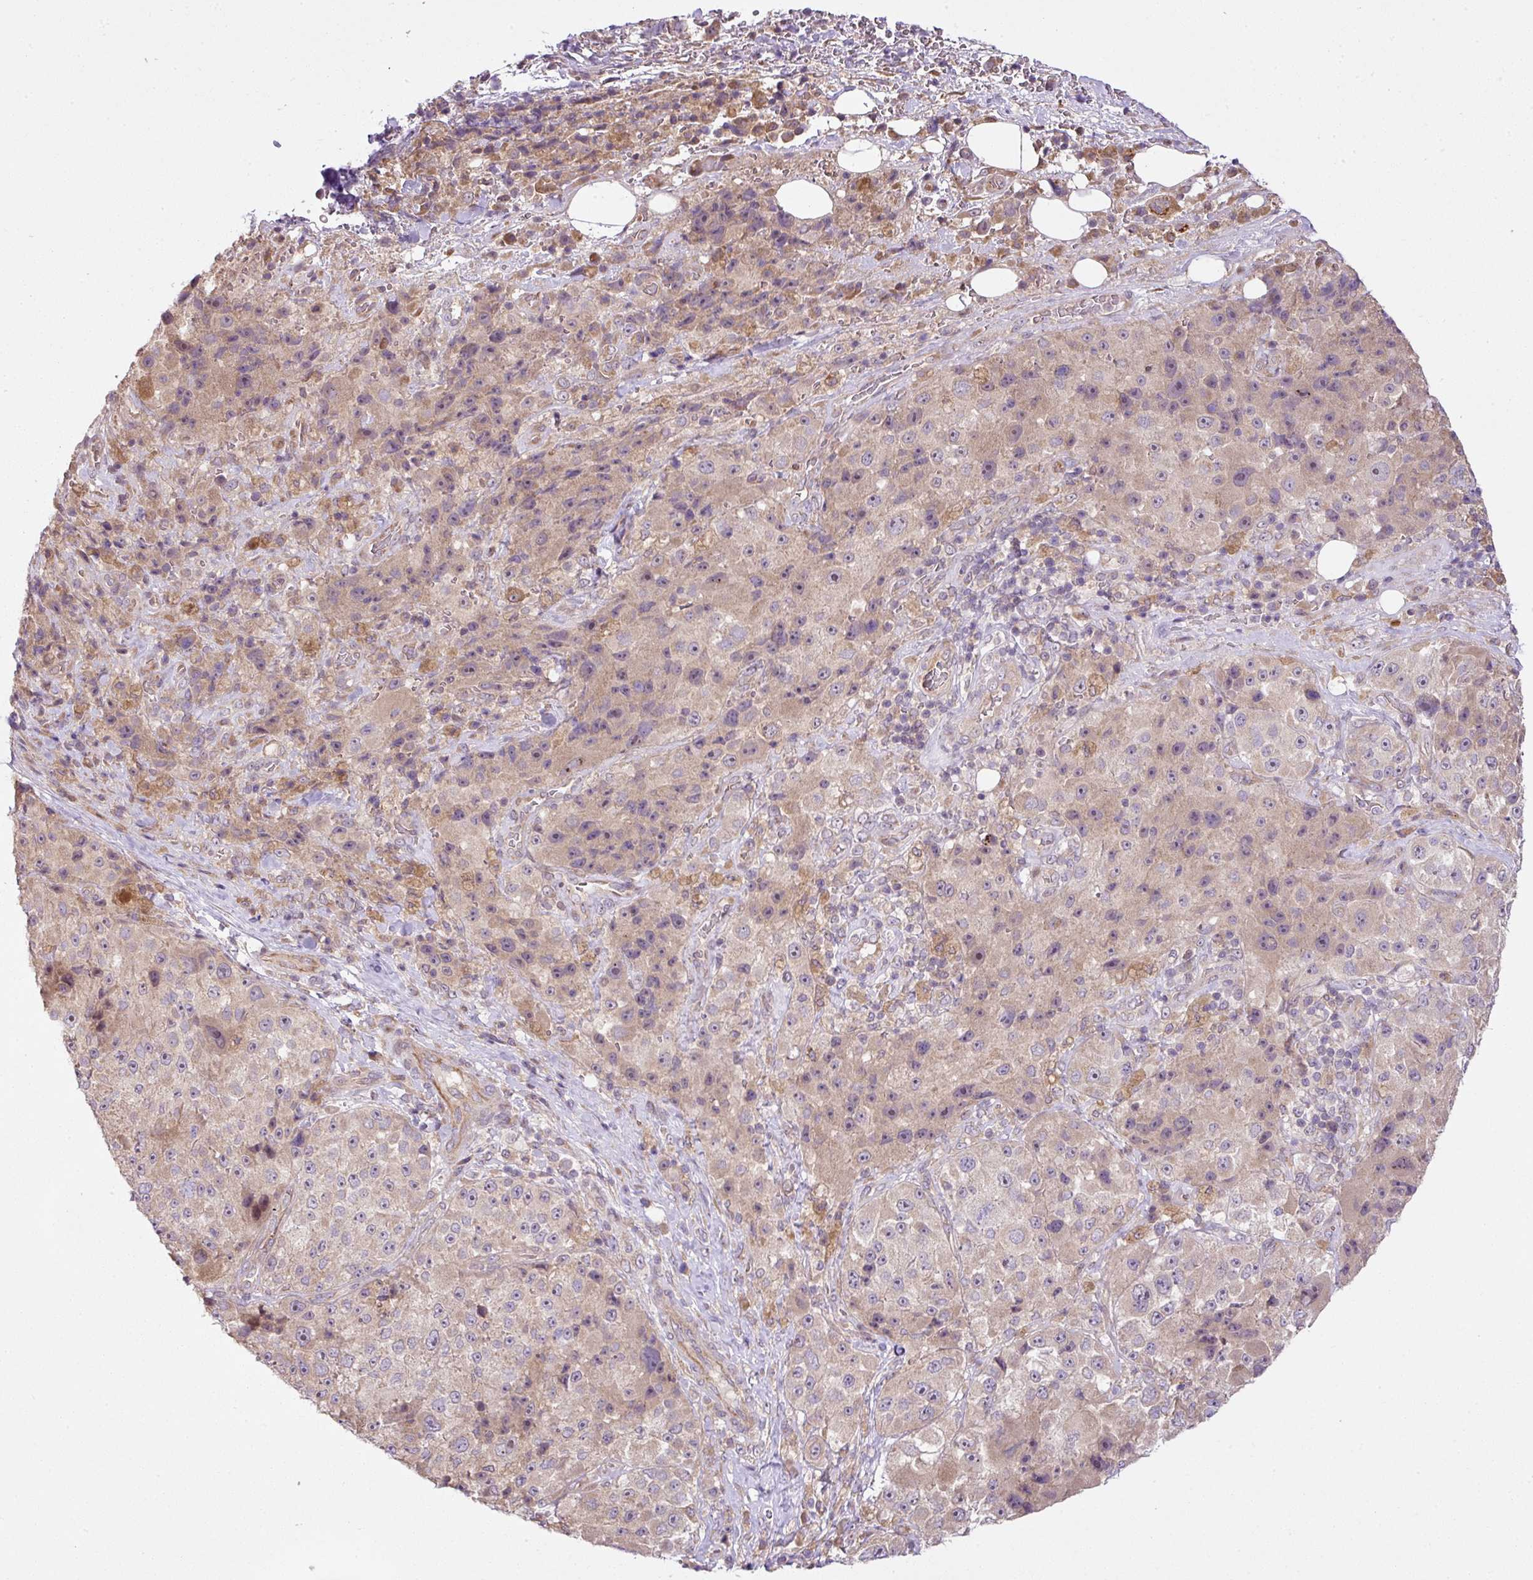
{"staining": {"intensity": "moderate", "quantity": "<25%", "location": "nuclear"}, "tissue": "melanoma", "cell_type": "Tumor cells", "image_type": "cancer", "snomed": [{"axis": "morphology", "description": "Malignant melanoma, Metastatic site"}, {"axis": "topography", "description": "Lymph node"}], "caption": "Protein staining by immunohistochemistry reveals moderate nuclear staining in approximately <25% of tumor cells in melanoma. The staining was performed using DAB (3,3'-diaminobenzidine), with brown indicating positive protein expression. Nuclei are stained blue with hematoxylin.", "gene": "COX18", "patient": {"sex": "male", "age": 62}}